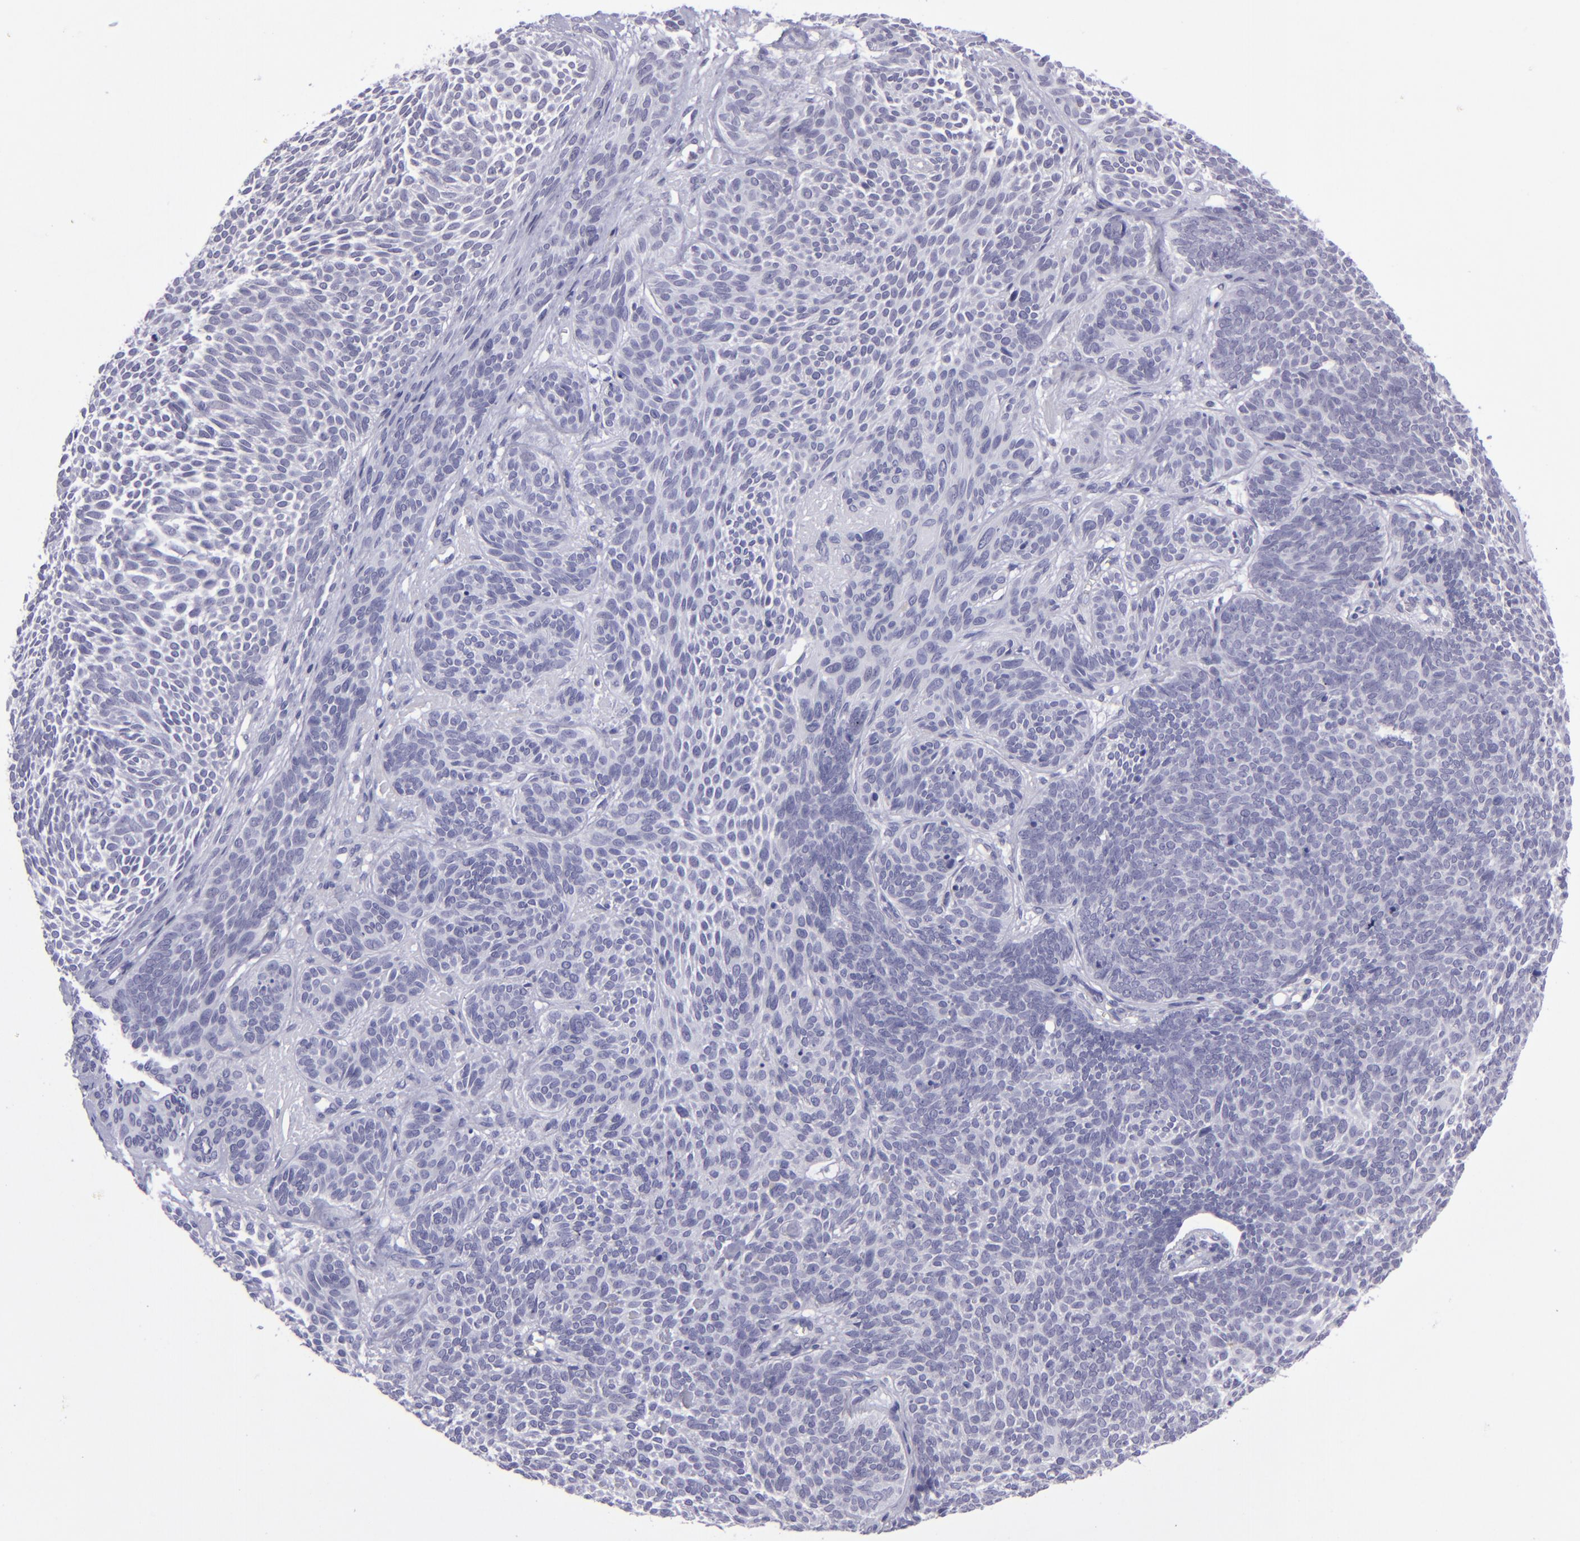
{"staining": {"intensity": "negative", "quantity": "none", "location": "none"}, "tissue": "skin cancer", "cell_type": "Tumor cells", "image_type": "cancer", "snomed": [{"axis": "morphology", "description": "Basal cell carcinoma"}, {"axis": "topography", "description": "Skin"}], "caption": "Skin cancer was stained to show a protein in brown. There is no significant positivity in tumor cells.", "gene": "POU2F2", "patient": {"sex": "male", "age": 84}}